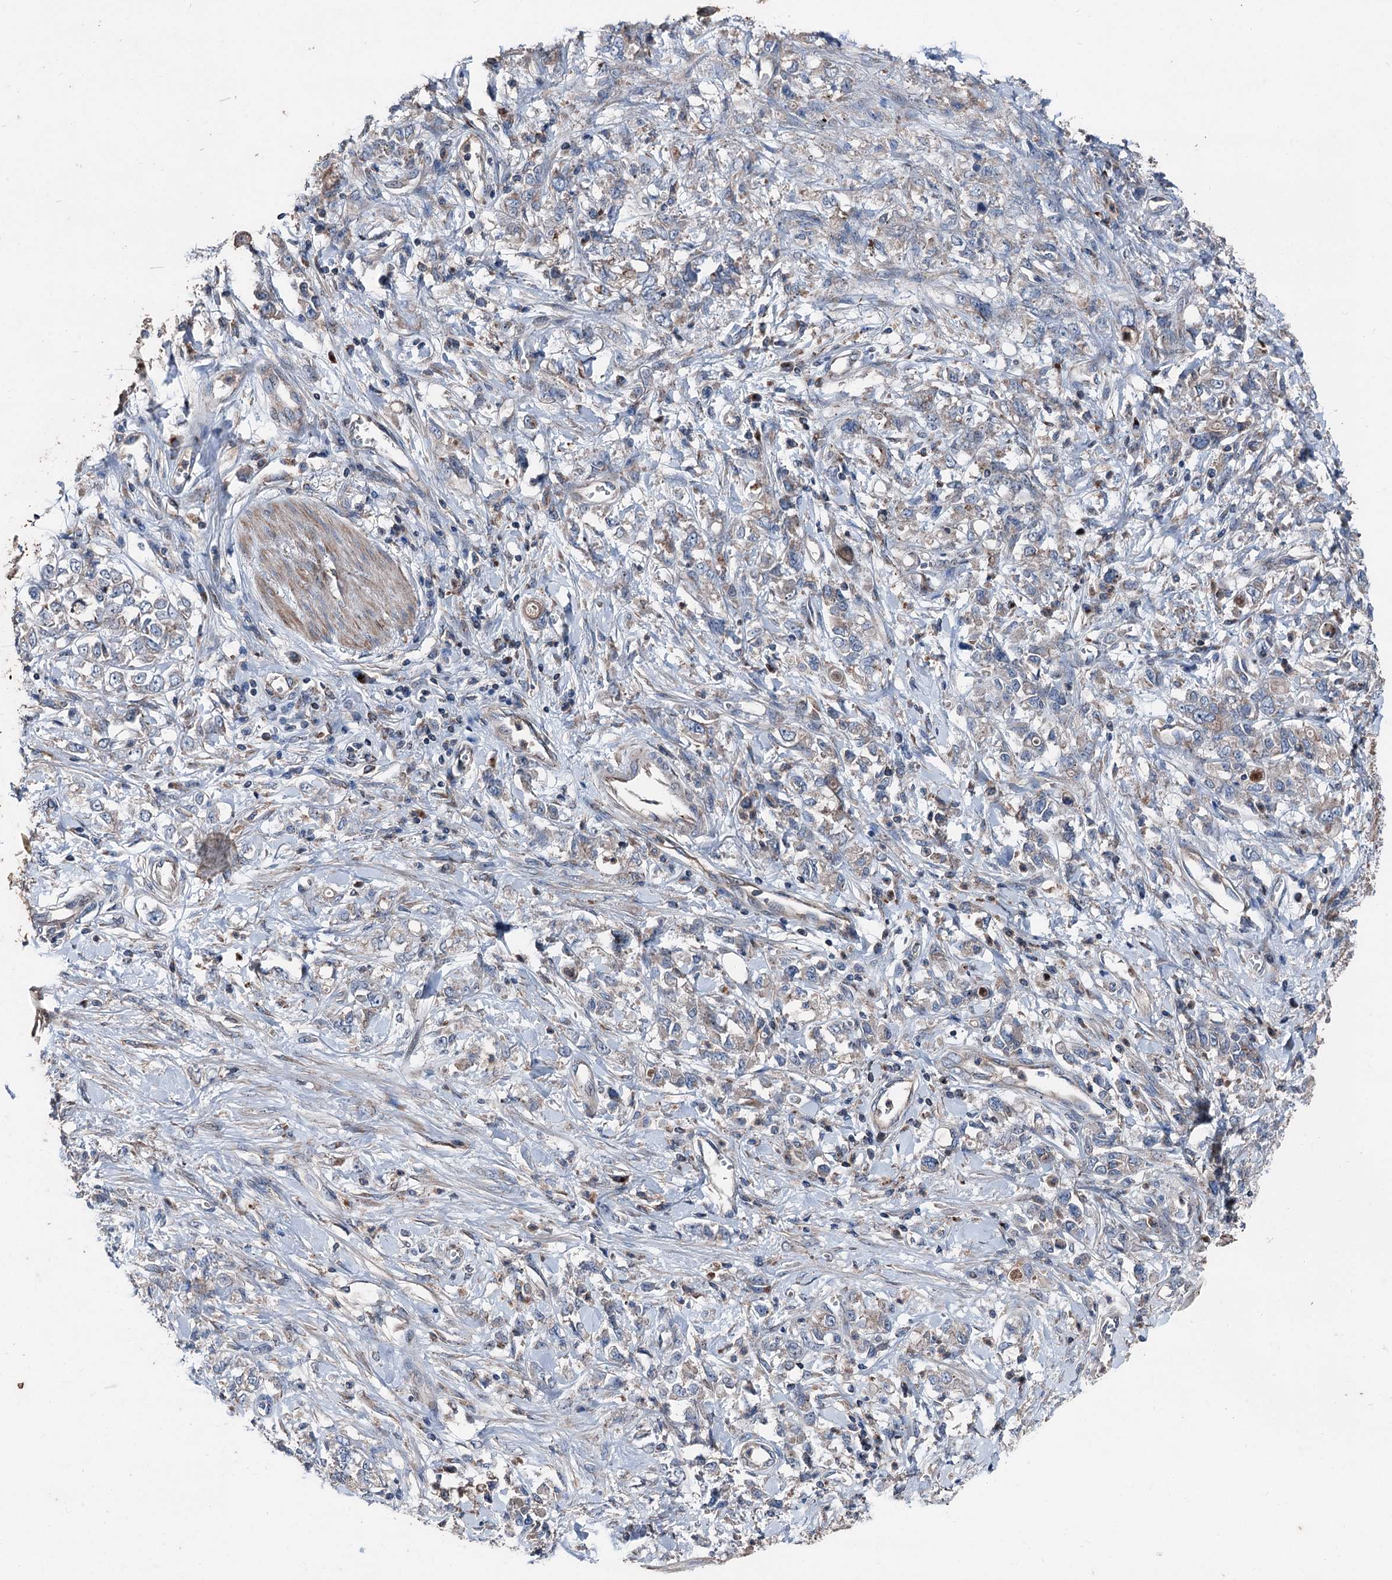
{"staining": {"intensity": "weak", "quantity": "<25%", "location": "cytoplasmic/membranous"}, "tissue": "stomach cancer", "cell_type": "Tumor cells", "image_type": "cancer", "snomed": [{"axis": "morphology", "description": "Adenocarcinoma, NOS"}, {"axis": "topography", "description": "Stomach"}], "caption": "Tumor cells are negative for brown protein staining in adenocarcinoma (stomach). Nuclei are stained in blue.", "gene": "RUFY1", "patient": {"sex": "female", "age": 76}}